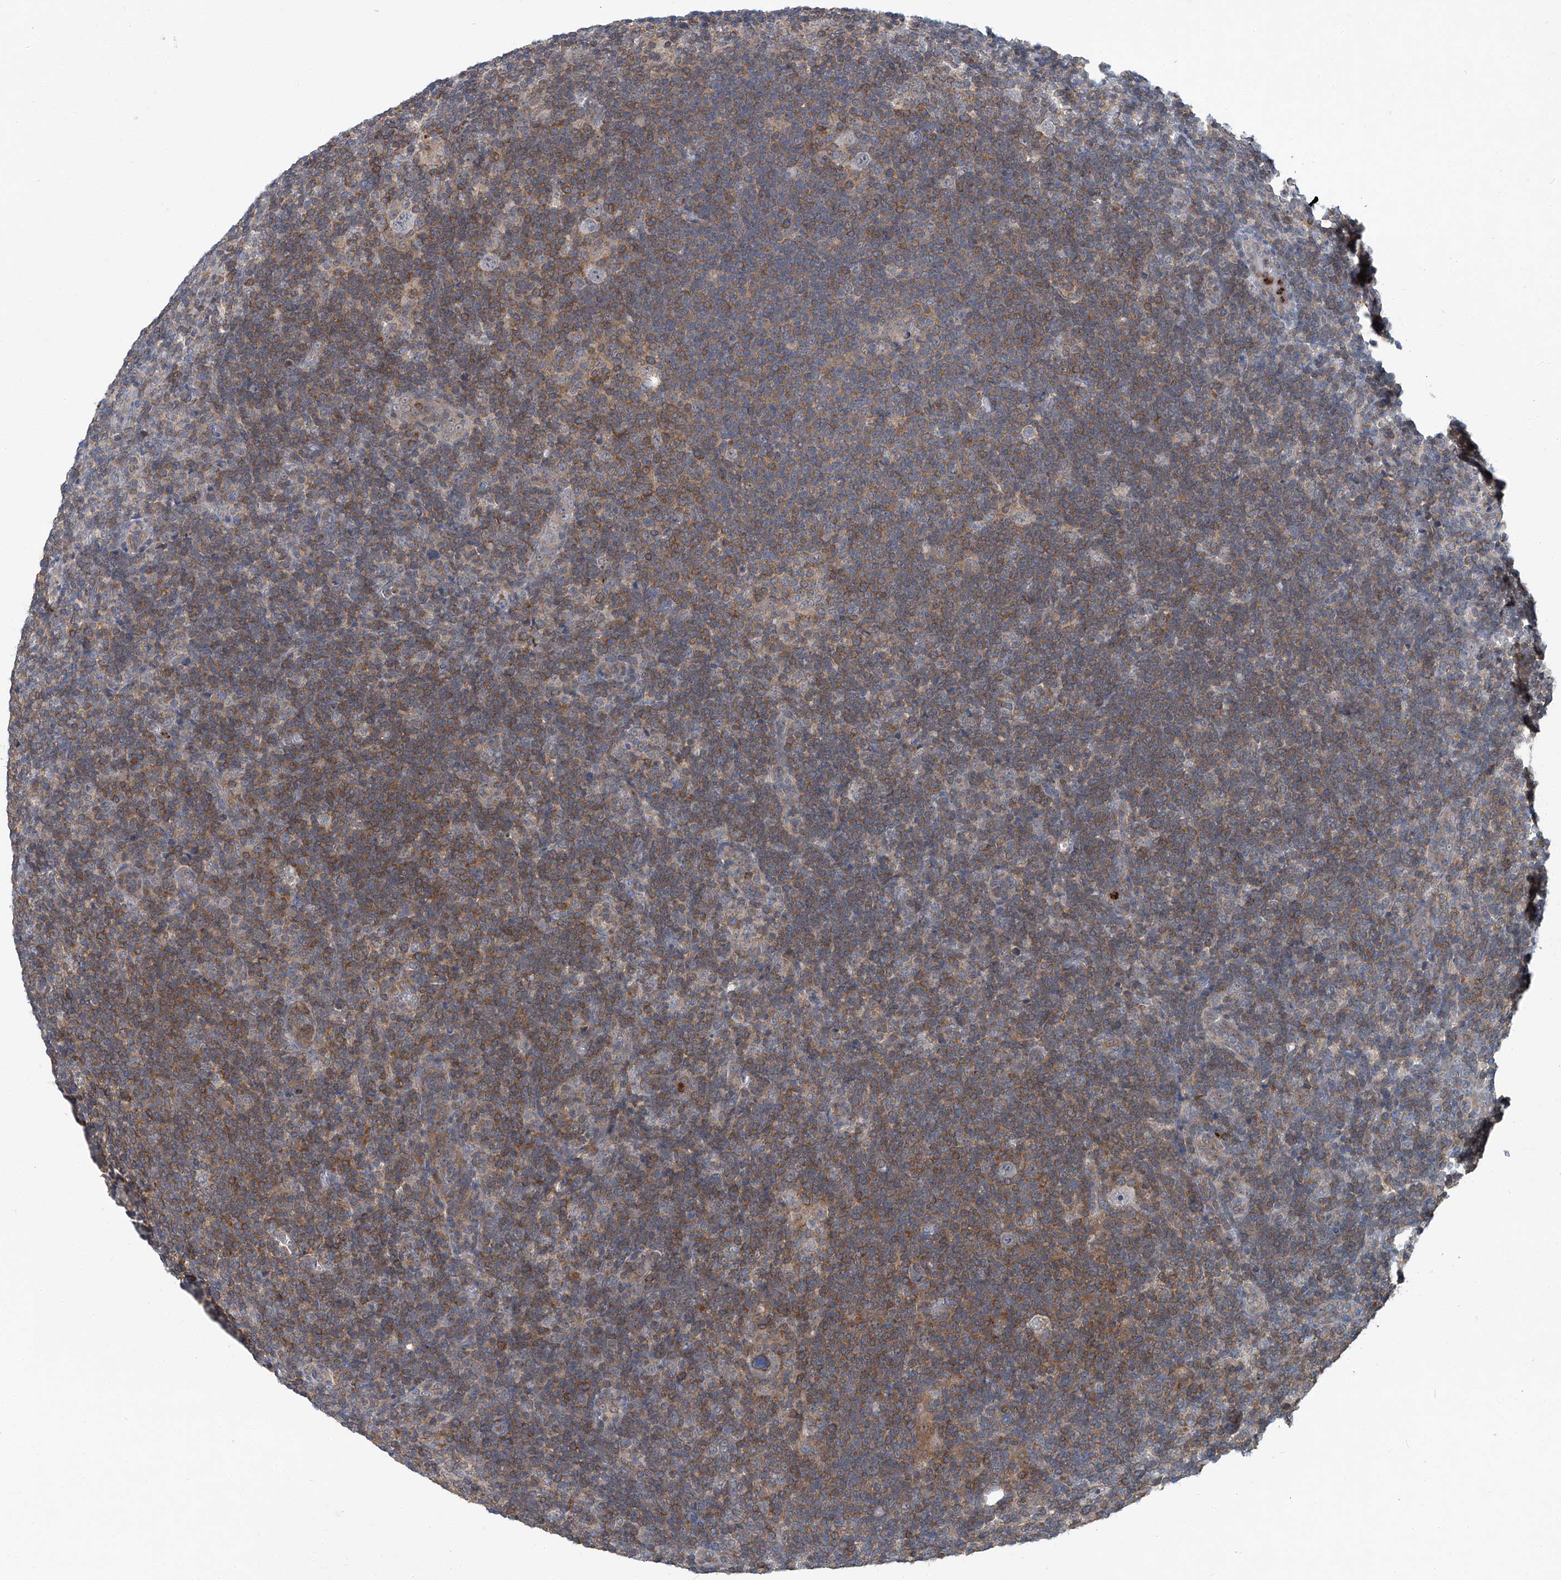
{"staining": {"intensity": "negative", "quantity": "none", "location": "none"}, "tissue": "lymphoma", "cell_type": "Tumor cells", "image_type": "cancer", "snomed": [{"axis": "morphology", "description": "Hodgkin's disease, NOS"}, {"axis": "topography", "description": "Lymph node"}], "caption": "DAB immunohistochemical staining of human lymphoma reveals no significant positivity in tumor cells. (DAB (3,3'-diaminobenzidine) immunohistochemistry (IHC) with hematoxylin counter stain).", "gene": "AKNAD1", "patient": {"sex": "female", "age": 57}}